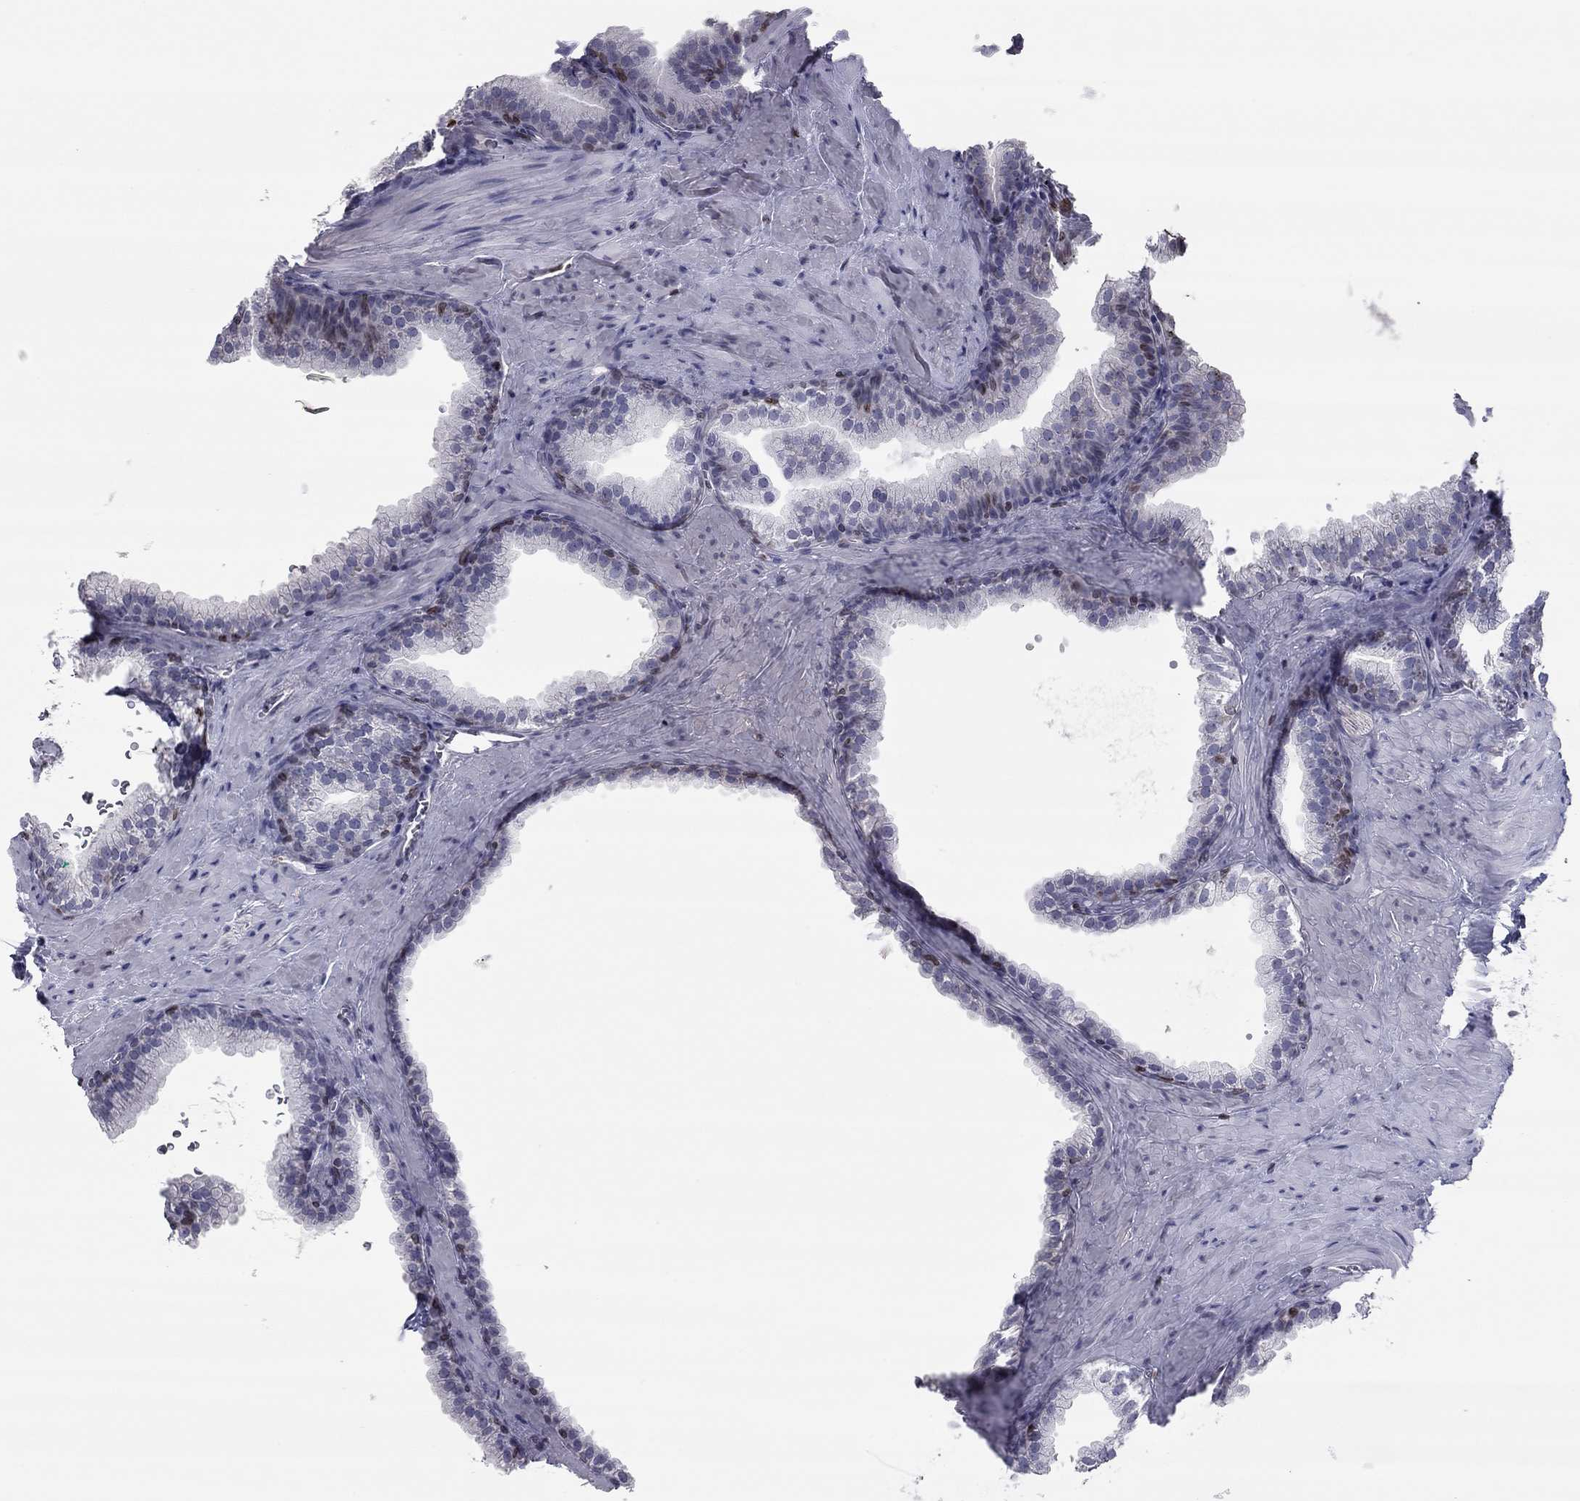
{"staining": {"intensity": "moderate", "quantity": "<25%", "location": "cytoplasmic/membranous,nuclear"}, "tissue": "prostate", "cell_type": "Glandular cells", "image_type": "normal", "snomed": [{"axis": "morphology", "description": "Normal tissue, NOS"}, {"axis": "topography", "description": "Prostate"}], "caption": "Prostate was stained to show a protein in brown. There is low levels of moderate cytoplasmic/membranous,nuclear staining in approximately <25% of glandular cells. (Brightfield microscopy of DAB IHC at high magnification).", "gene": "ESPL1", "patient": {"sex": "male", "age": 79}}